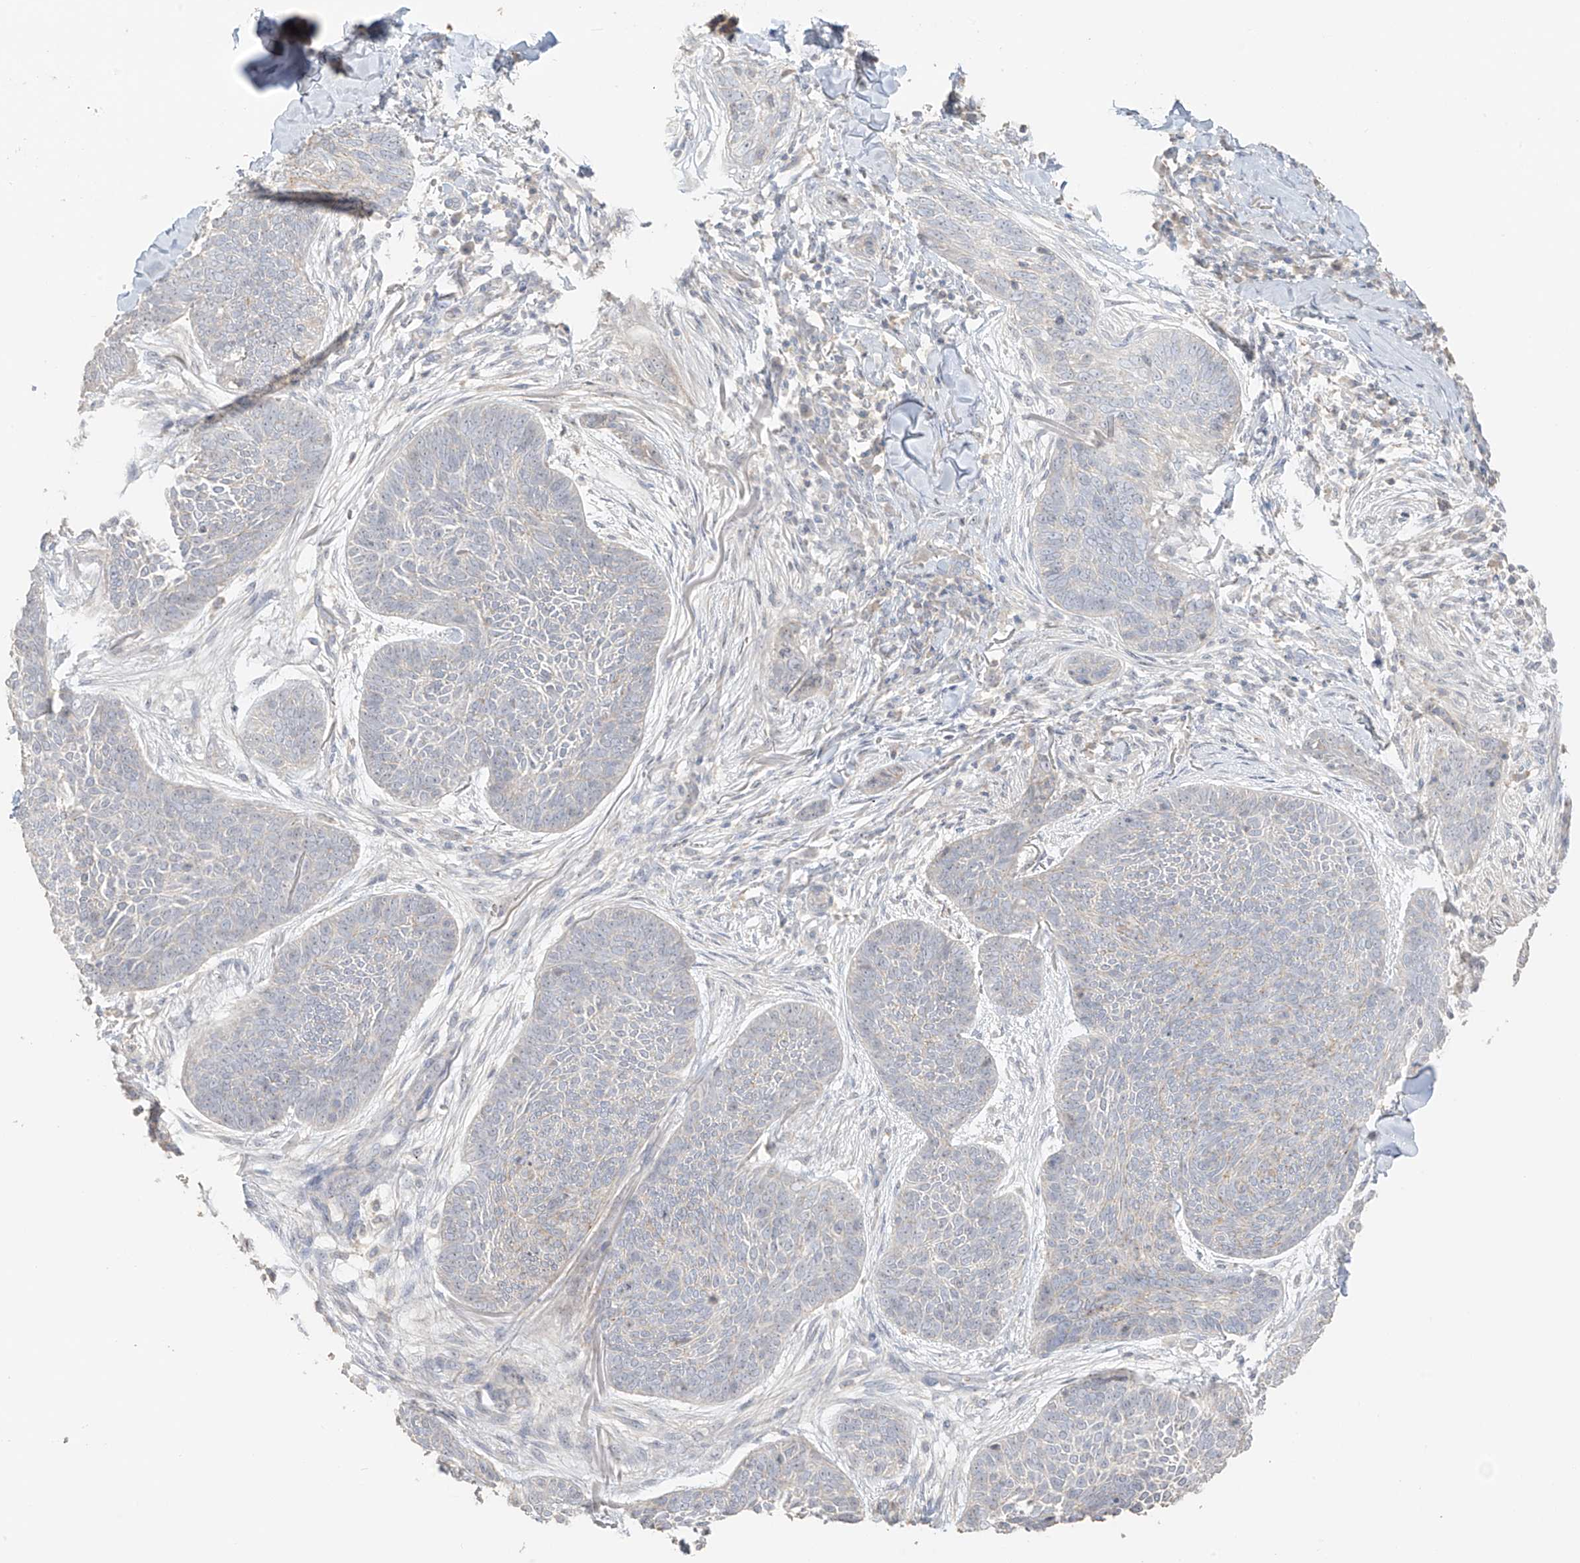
{"staining": {"intensity": "negative", "quantity": "none", "location": "none"}, "tissue": "skin cancer", "cell_type": "Tumor cells", "image_type": "cancer", "snomed": [{"axis": "morphology", "description": "Basal cell carcinoma"}, {"axis": "topography", "description": "Skin"}], "caption": "IHC photomicrograph of neoplastic tissue: skin cancer stained with DAB (3,3'-diaminobenzidine) reveals no significant protein staining in tumor cells. The staining is performed using DAB brown chromogen with nuclei counter-stained in using hematoxylin.", "gene": "ZBTB41", "patient": {"sex": "male", "age": 85}}